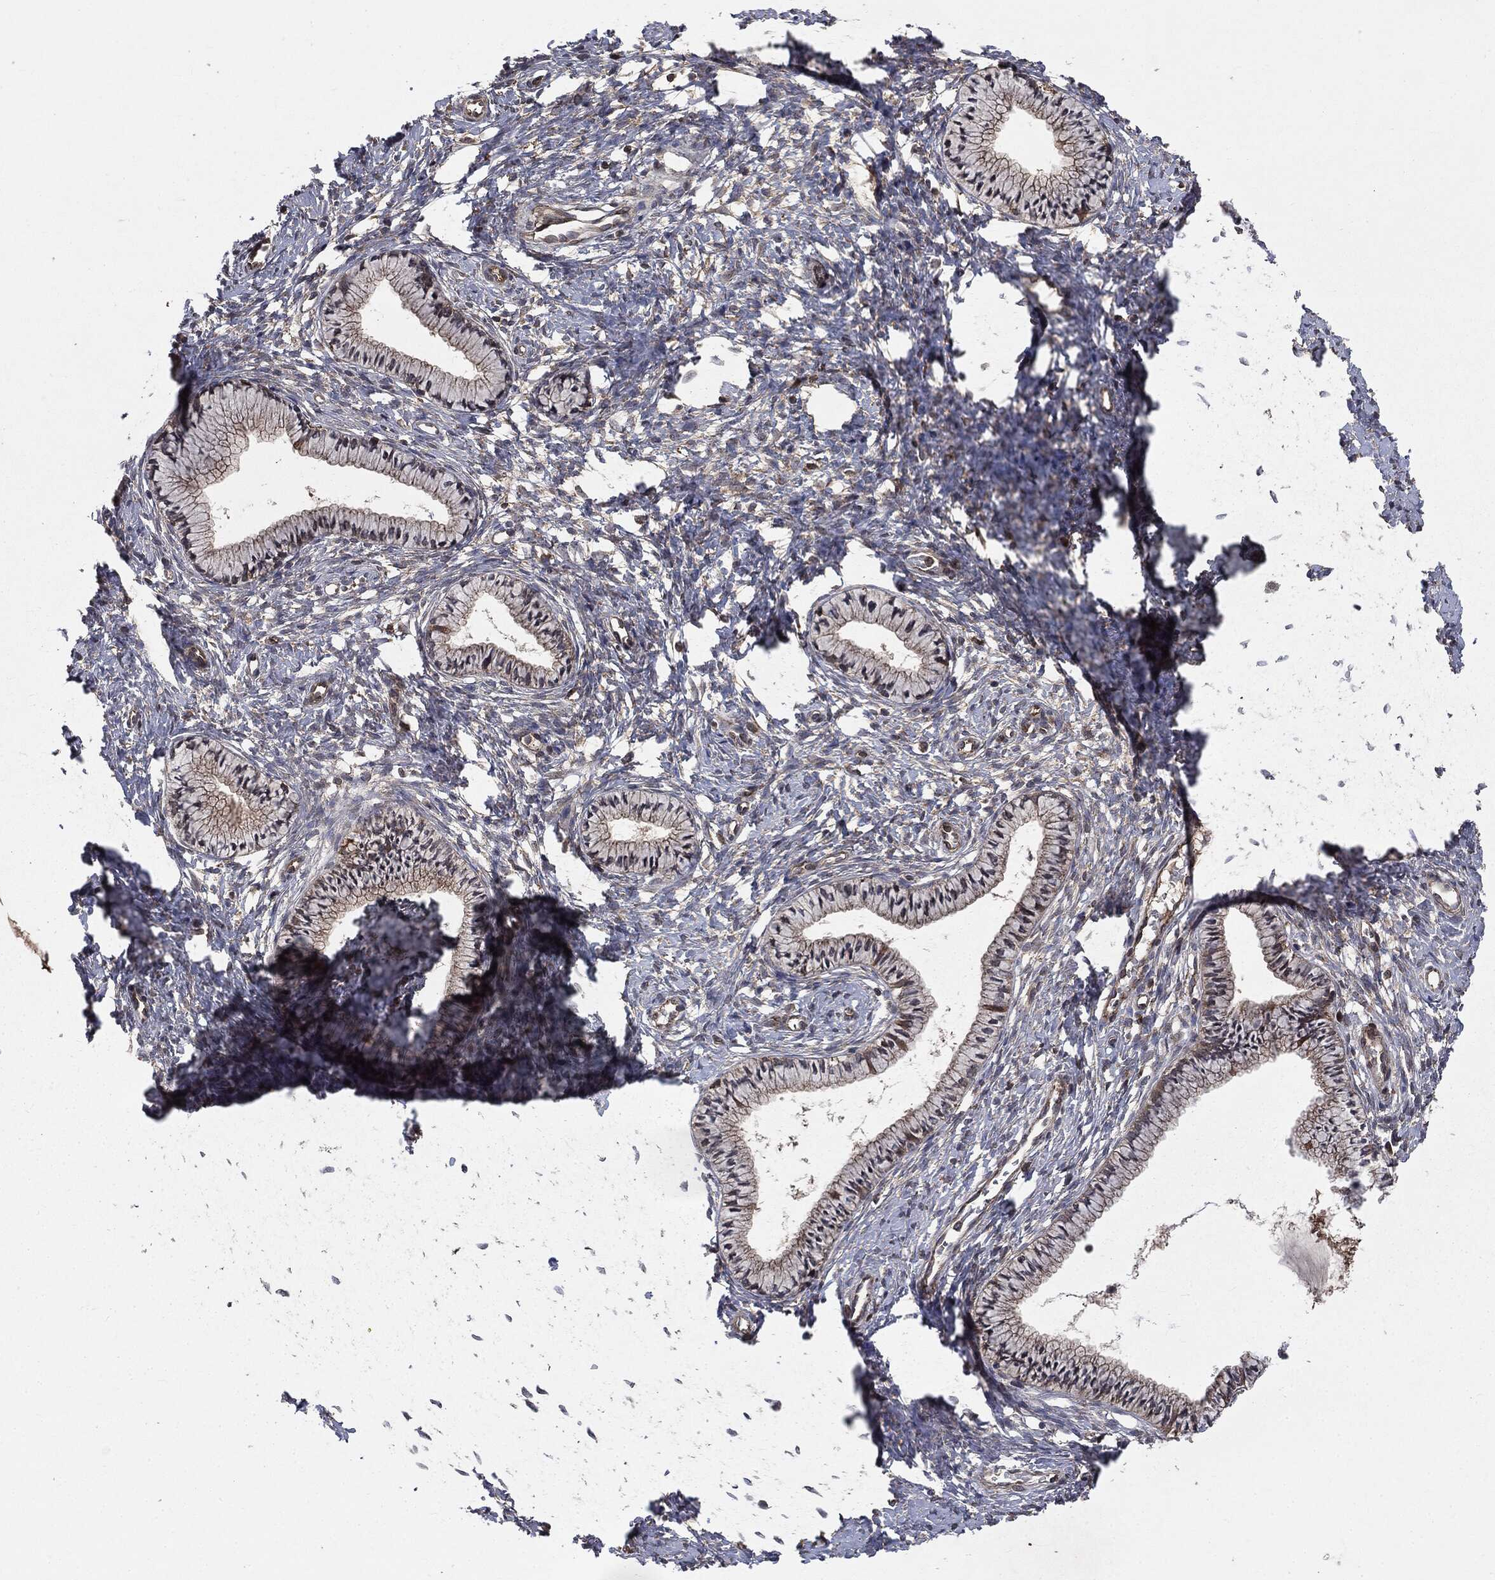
{"staining": {"intensity": "weak", "quantity": "<25%", "location": "cytoplasmic/membranous"}, "tissue": "cervix", "cell_type": "Glandular cells", "image_type": "normal", "snomed": [{"axis": "morphology", "description": "Normal tissue, NOS"}, {"axis": "topography", "description": "Cervix"}], "caption": "This histopathology image is of unremarkable cervix stained with IHC to label a protein in brown with the nuclei are counter-stained blue. There is no positivity in glandular cells.", "gene": "PLOD3", "patient": {"sex": "female", "age": 39}}